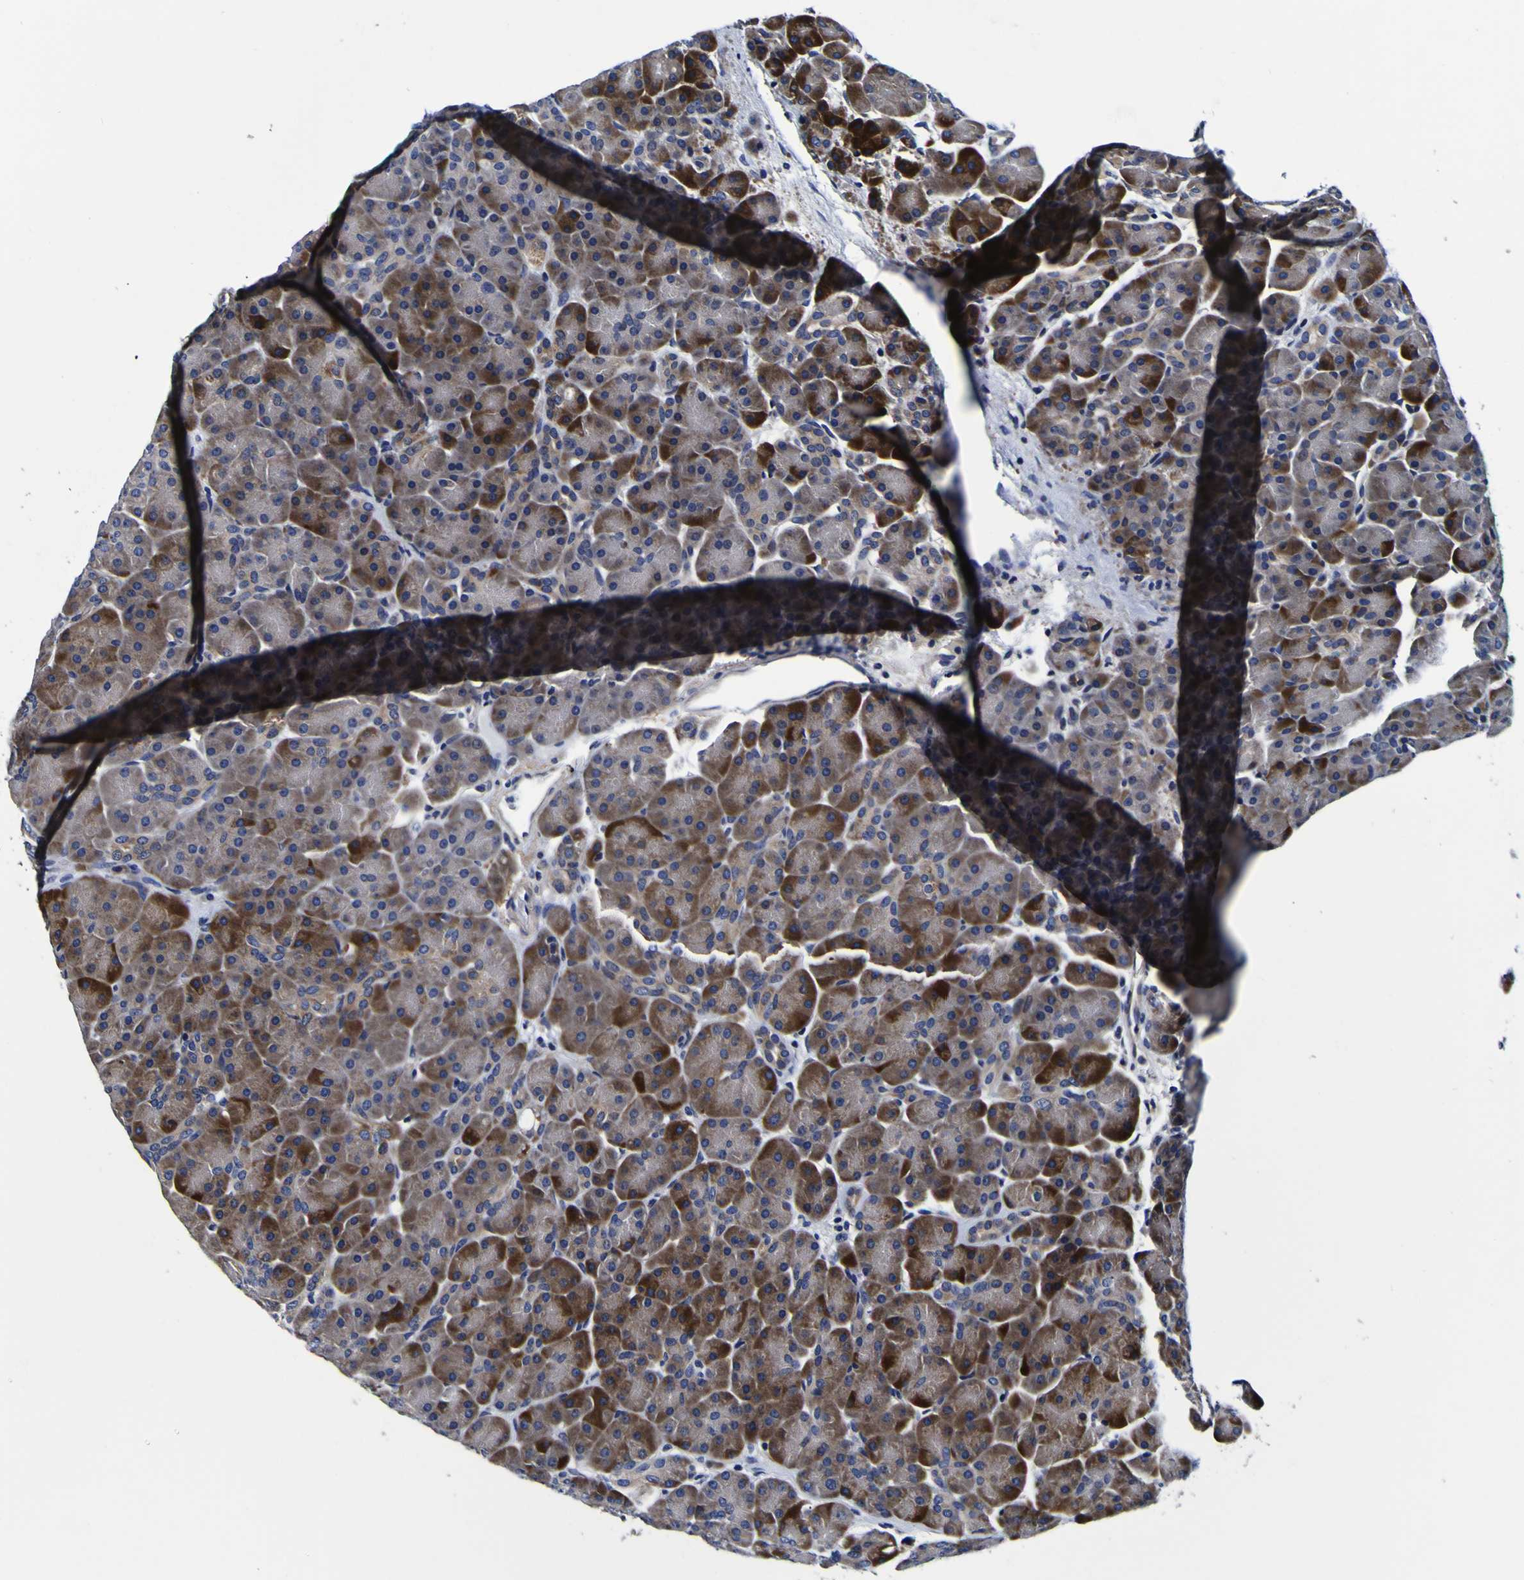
{"staining": {"intensity": "strong", "quantity": ">75%", "location": "cytoplasmic/membranous"}, "tissue": "pancreas", "cell_type": "Exocrine glandular cells", "image_type": "normal", "snomed": [{"axis": "morphology", "description": "Normal tissue, NOS"}, {"axis": "topography", "description": "Pancreas"}], "caption": "Pancreas stained with DAB (3,3'-diaminobenzidine) immunohistochemistry (IHC) shows high levels of strong cytoplasmic/membranous expression in about >75% of exocrine glandular cells. Nuclei are stained in blue.", "gene": "PDLIM4", "patient": {"sex": "male", "age": 66}}